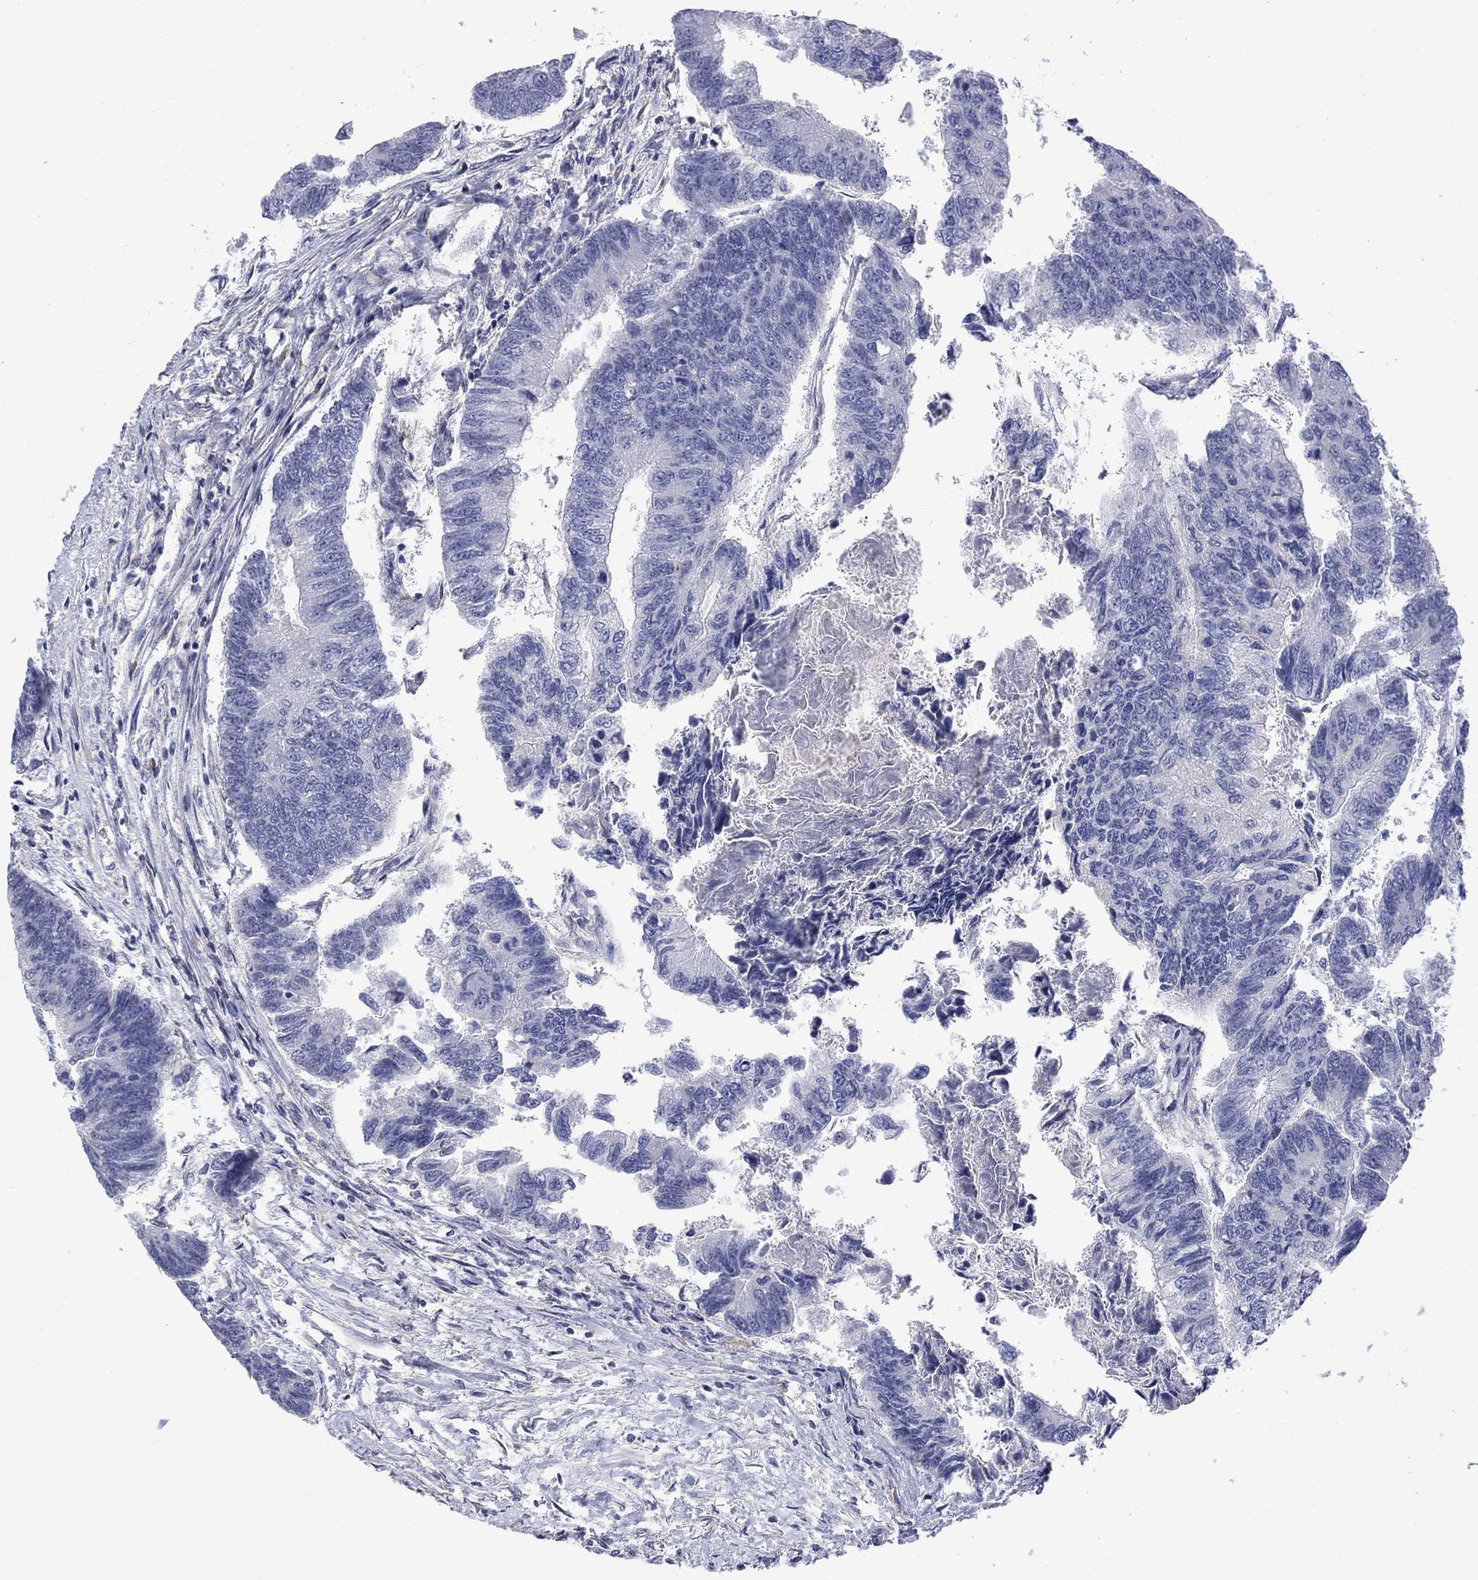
{"staining": {"intensity": "negative", "quantity": "none", "location": "none"}, "tissue": "colorectal cancer", "cell_type": "Tumor cells", "image_type": "cancer", "snomed": [{"axis": "morphology", "description": "Adenocarcinoma, NOS"}, {"axis": "topography", "description": "Colon"}], "caption": "There is no significant positivity in tumor cells of colorectal cancer (adenocarcinoma).", "gene": "CAMKK2", "patient": {"sex": "female", "age": 65}}